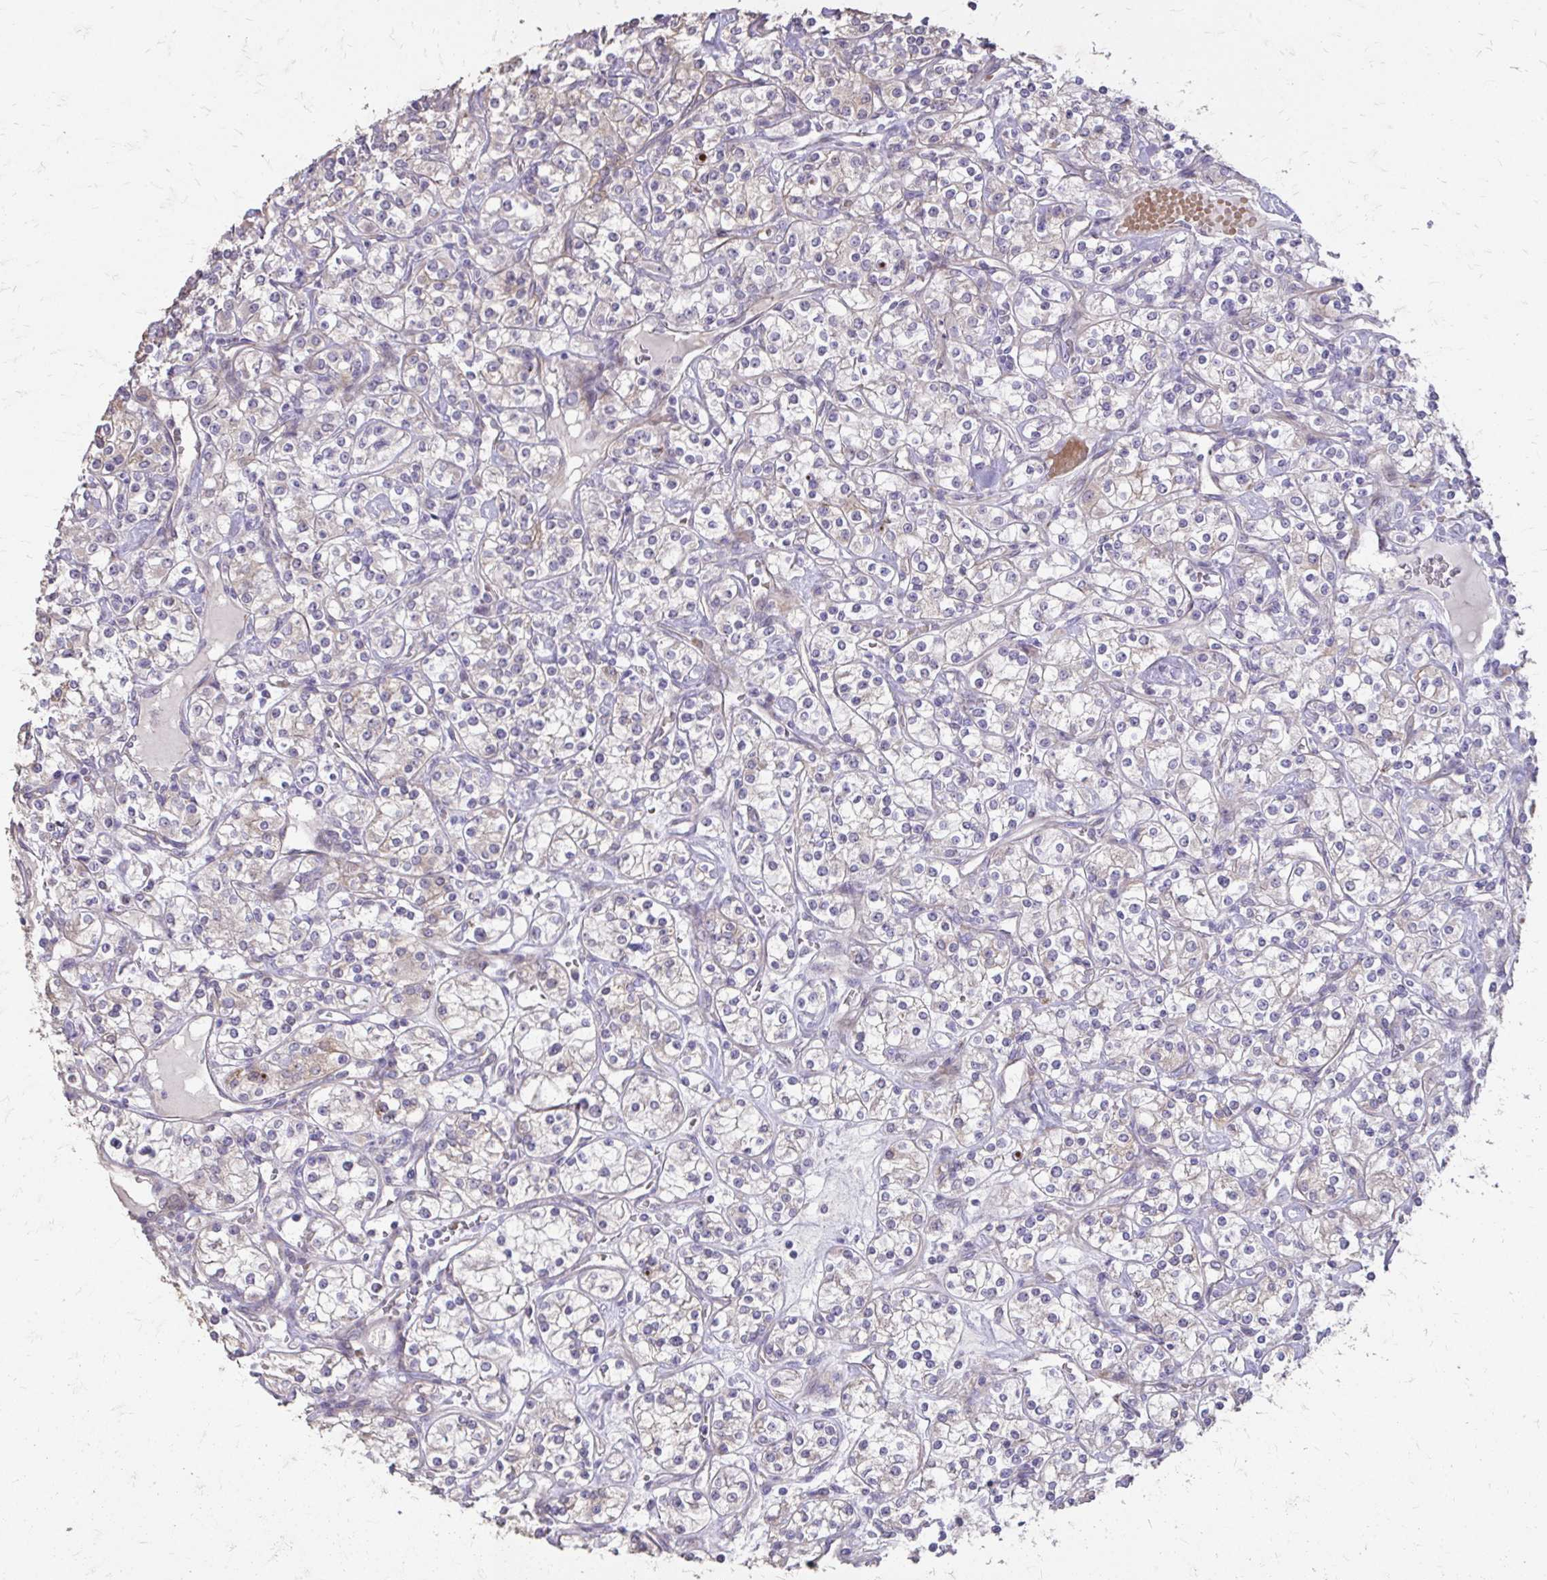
{"staining": {"intensity": "negative", "quantity": "none", "location": "none"}, "tissue": "renal cancer", "cell_type": "Tumor cells", "image_type": "cancer", "snomed": [{"axis": "morphology", "description": "Adenocarcinoma, NOS"}, {"axis": "topography", "description": "Kidney"}], "caption": "This is a photomicrograph of immunohistochemistry staining of renal adenocarcinoma, which shows no expression in tumor cells. The staining is performed using DAB (3,3'-diaminobenzidine) brown chromogen with nuclei counter-stained in using hematoxylin.", "gene": "MYORG", "patient": {"sex": "male", "age": 77}}